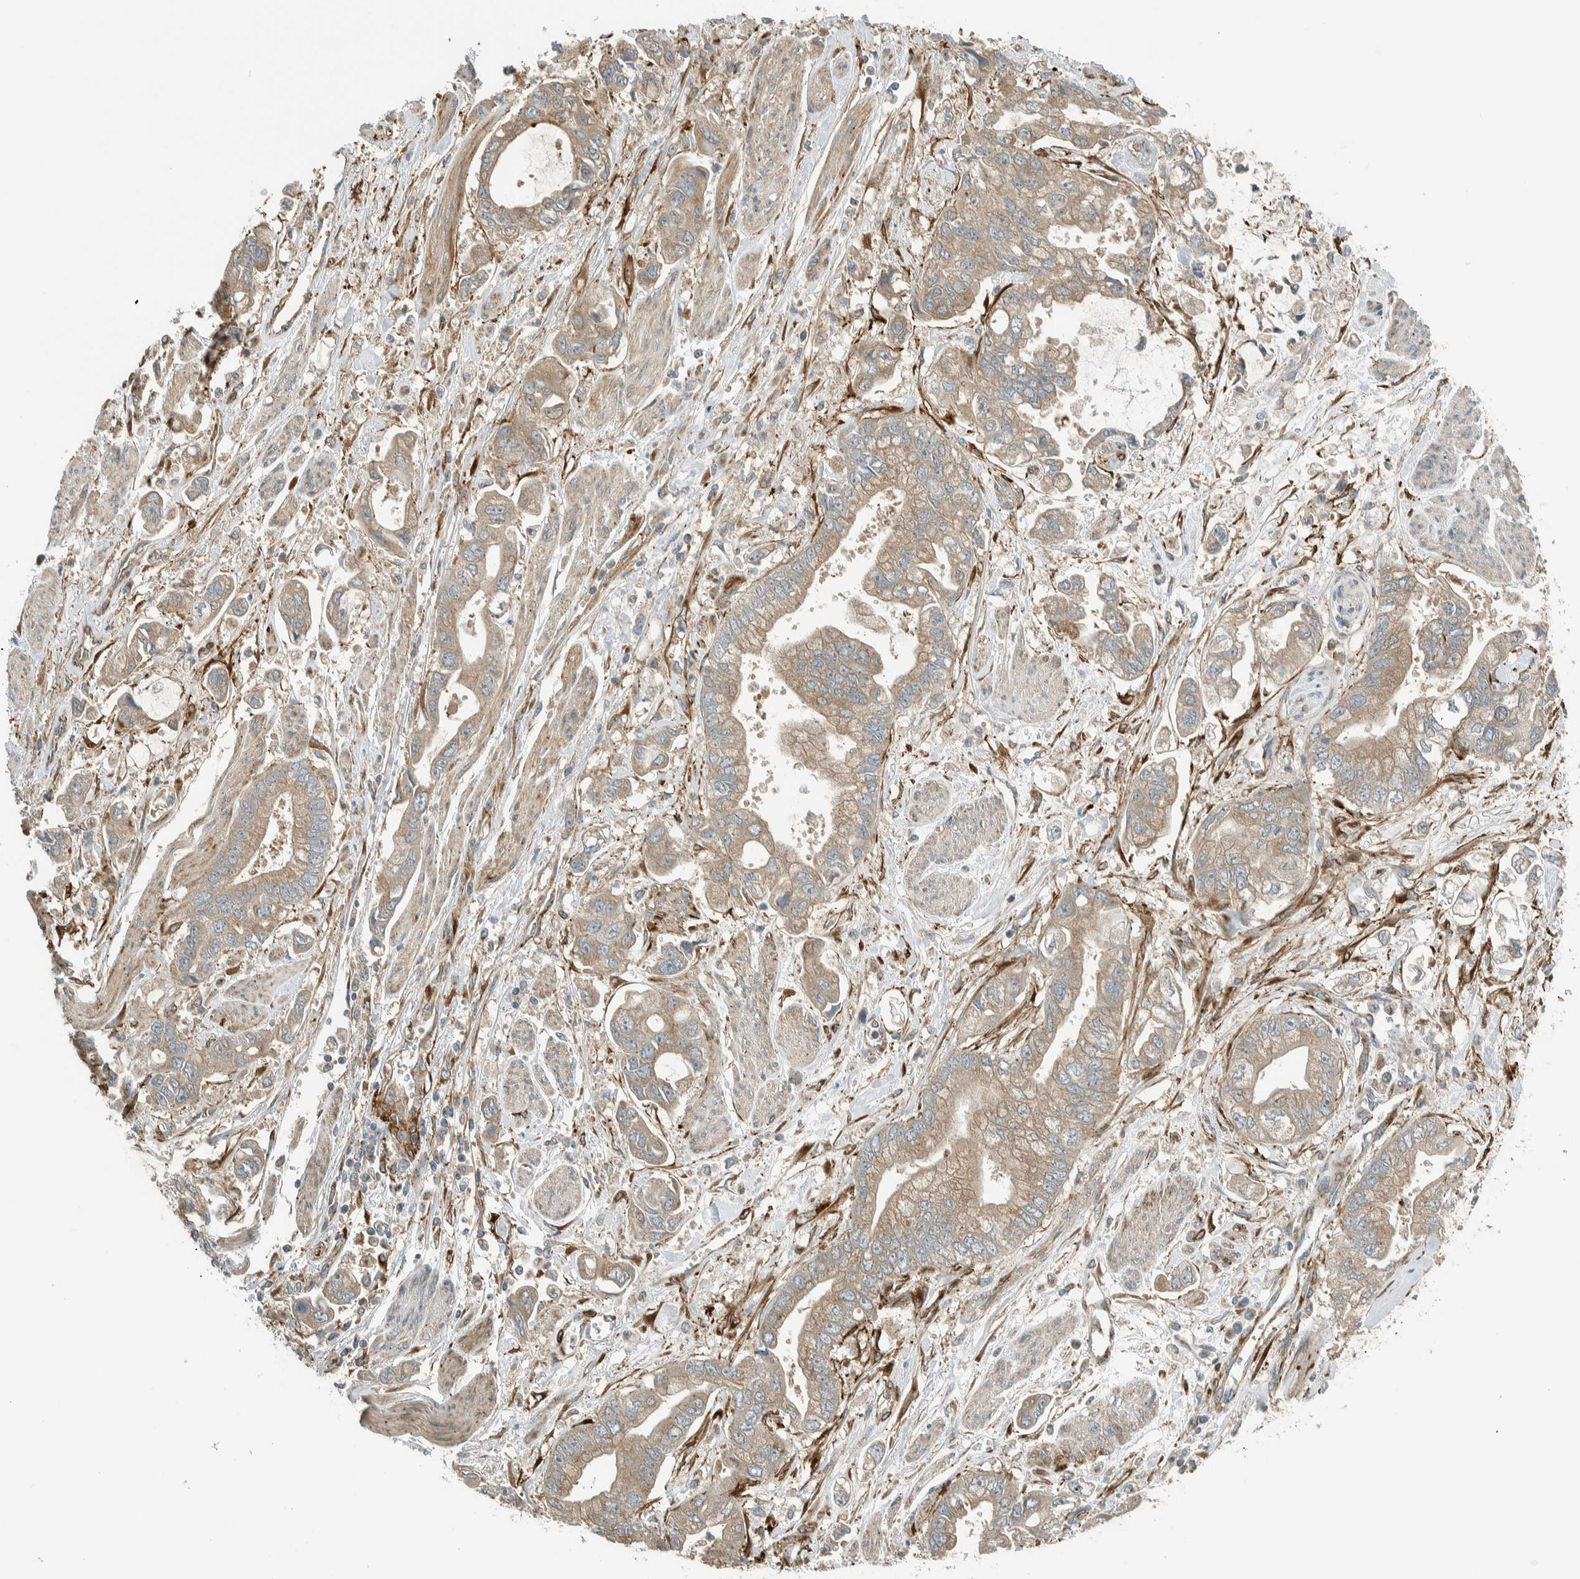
{"staining": {"intensity": "moderate", "quantity": ">75%", "location": "cytoplasmic/membranous"}, "tissue": "stomach cancer", "cell_type": "Tumor cells", "image_type": "cancer", "snomed": [{"axis": "morphology", "description": "Normal tissue, NOS"}, {"axis": "morphology", "description": "Adenocarcinoma, NOS"}, {"axis": "topography", "description": "Stomach"}], "caption": "Human stomach adenocarcinoma stained for a protein (brown) shows moderate cytoplasmic/membranous positive expression in approximately >75% of tumor cells.", "gene": "EXOC7", "patient": {"sex": "male", "age": 62}}